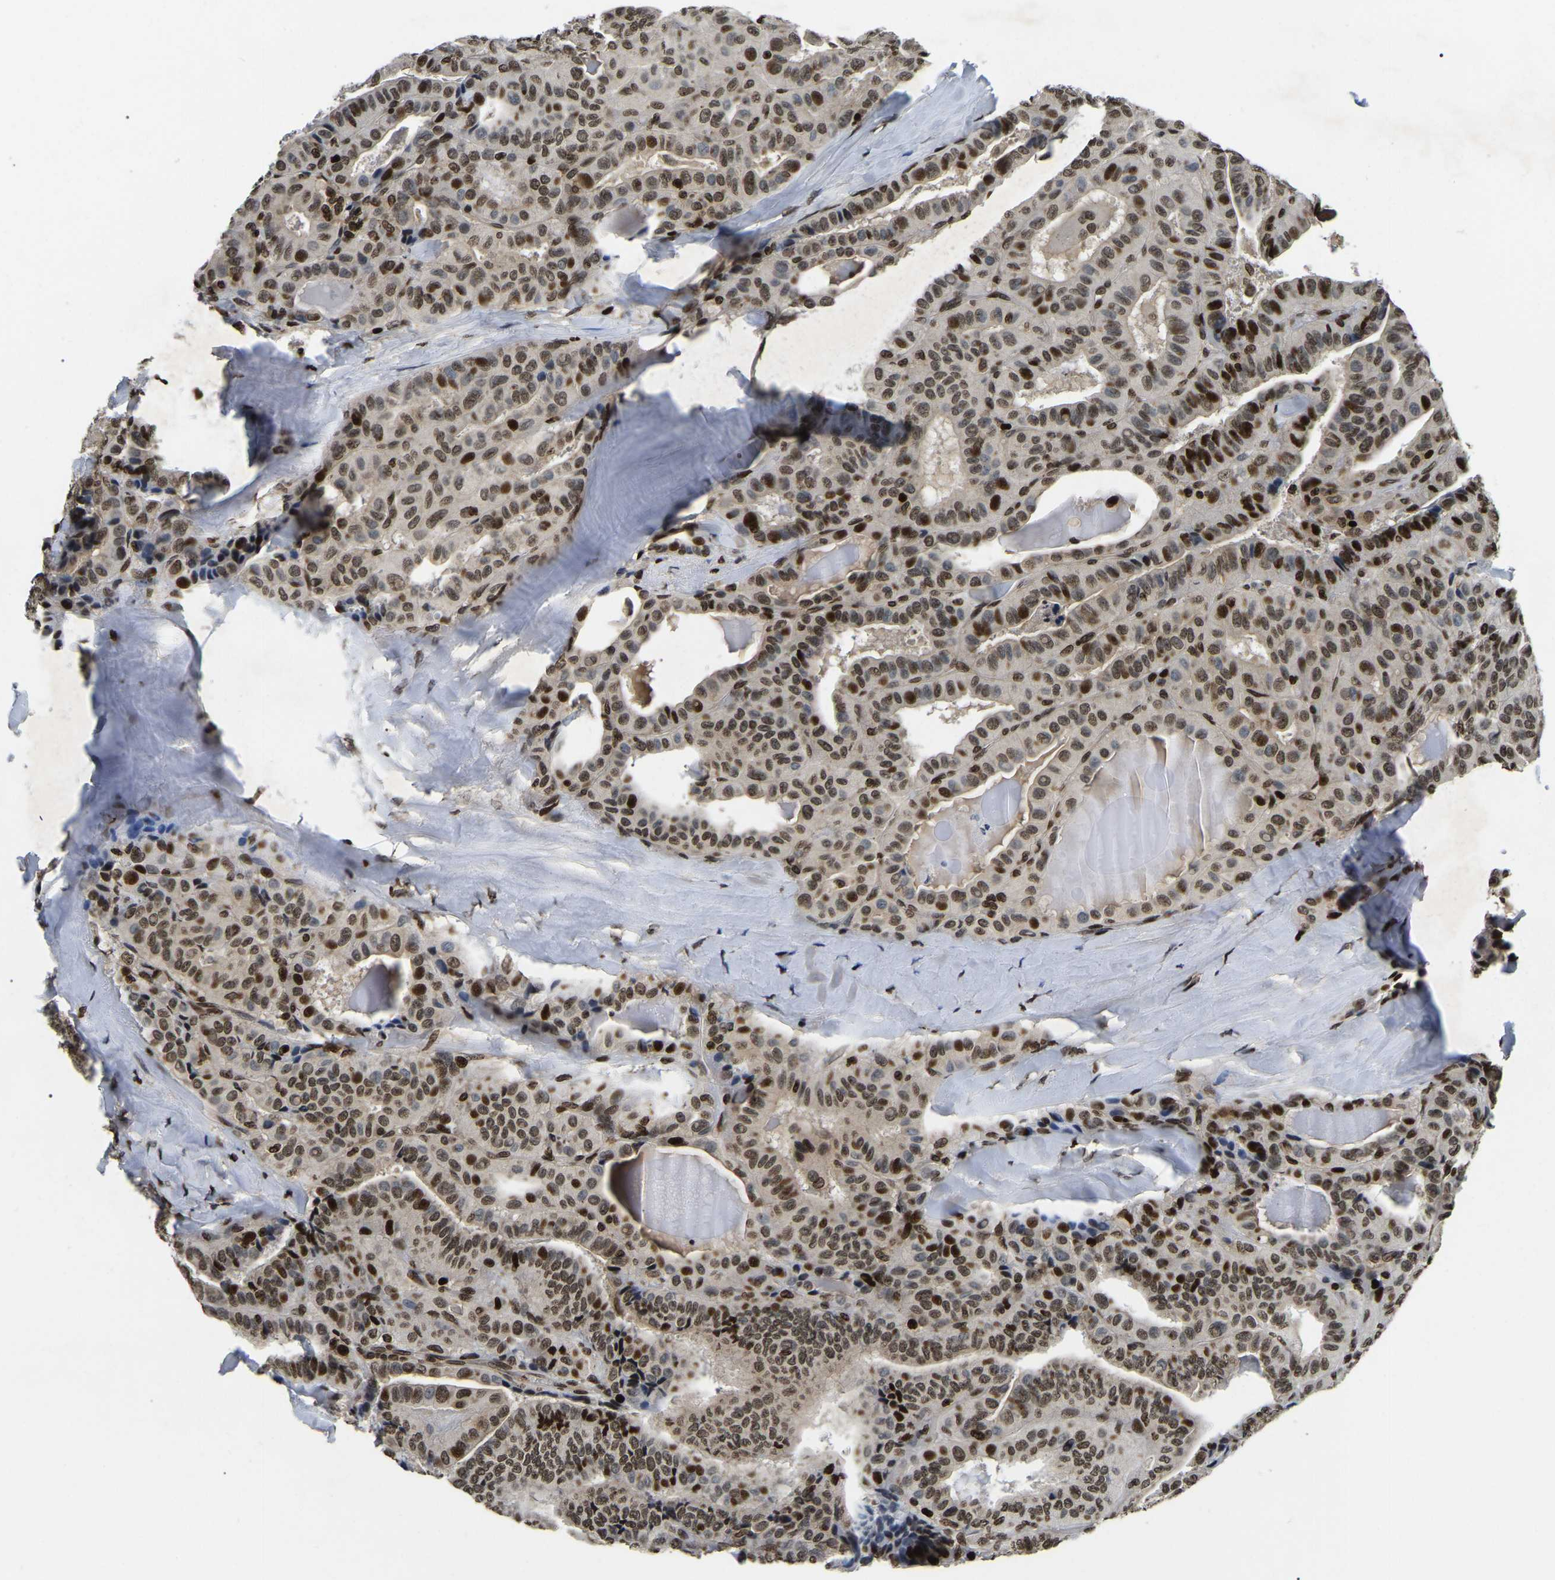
{"staining": {"intensity": "moderate", "quantity": ">75%", "location": "nuclear"}, "tissue": "thyroid cancer", "cell_type": "Tumor cells", "image_type": "cancer", "snomed": [{"axis": "morphology", "description": "Papillary adenocarcinoma, NOS"}, {"axis": "topography", "description": "Thyroid gland"}], "caption": "Immunohistochemistry of human thyroid cancer (papillary adenocarcinoma) demonstrates medium levels of moderate nuclear staining in about >75% of tumor cells.", "gene": "LRRC61", "patient": {"sex": "male", "age": 77}}